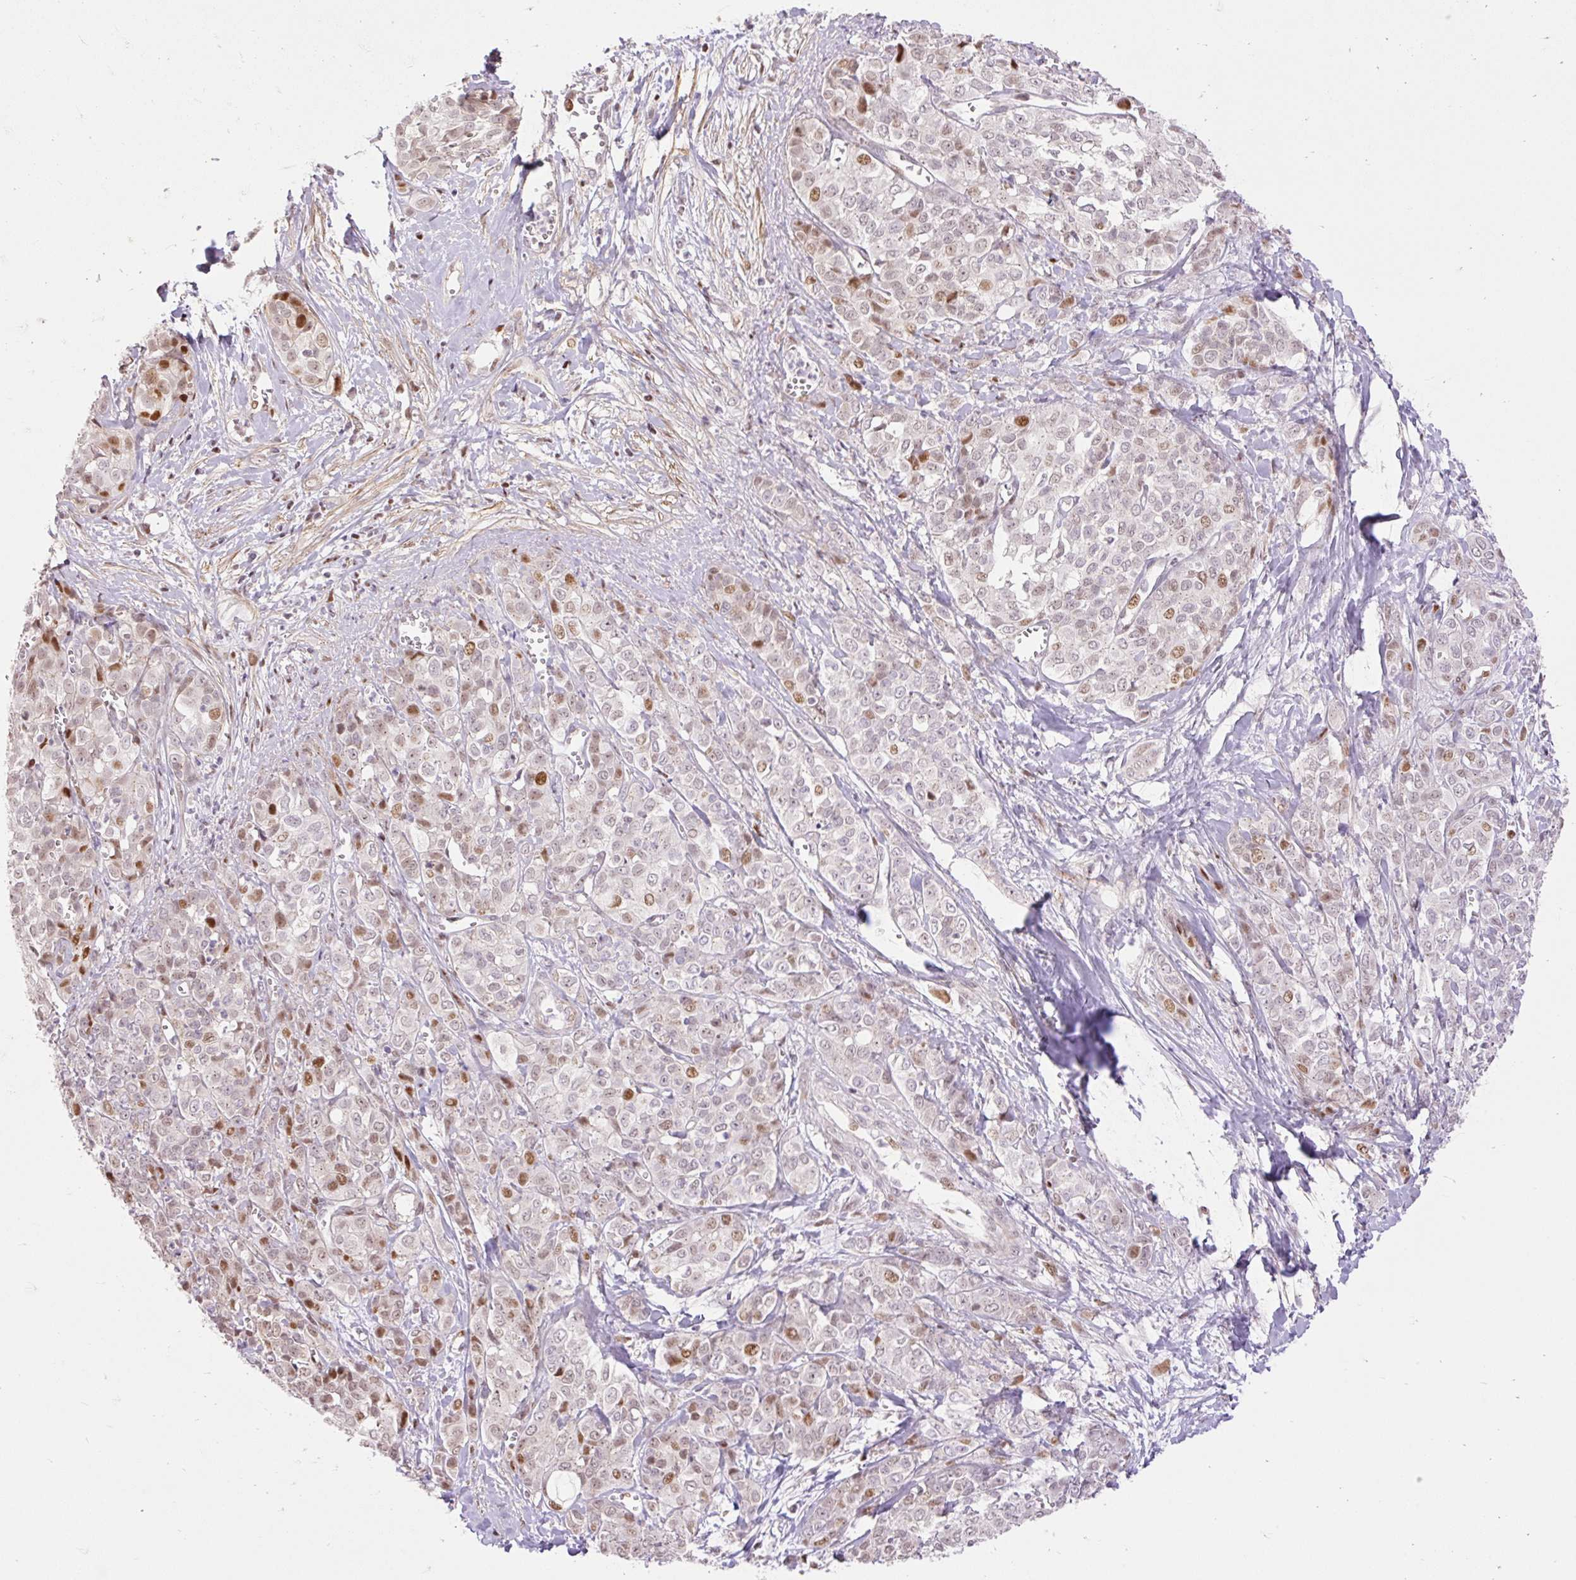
{"staining": {"intensity": "moderate", "quantity": "<25%", "location": "nuclear"}, "tissue": "liver cancer", "cell_type": "Tumor cells", "image_type": "cancer", "snomed": [{"axis": "morphology", "description": "Cholangiocarcinoma"}, {"axis": "topography", "description": "Liver"}], "caption": "Immunohistochemical staining of liver cancer reveals moderate nuclear protein positivity in about <25% of tumor cells.", "gene": "RIPPLY3", "patient": {"sex": "female", "age": 77}}